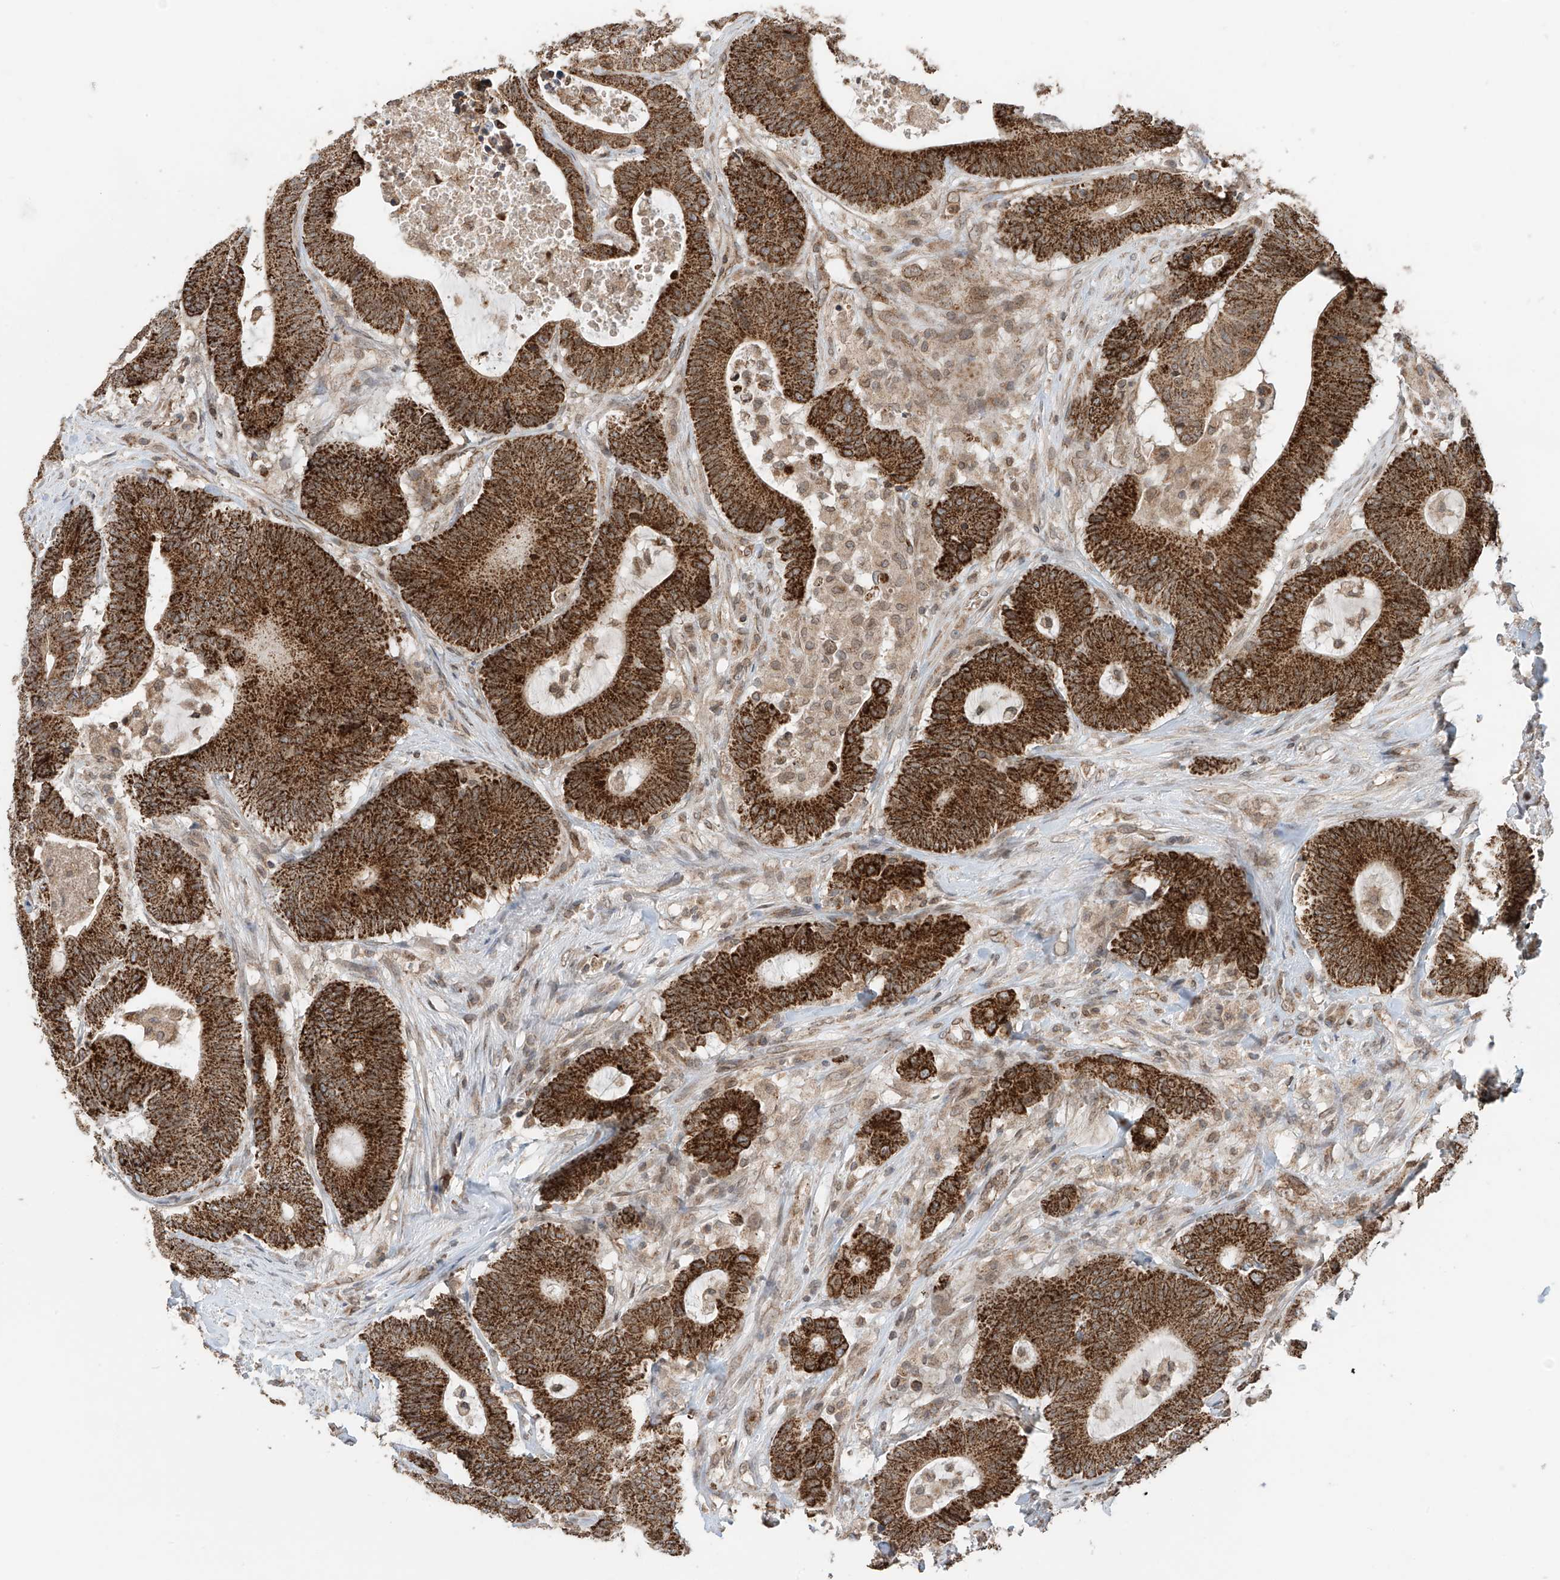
{"staining": {"intensity": "strong", "quantity": ">75%", "location": "cytoplasmic/membranous"}, "tissue": "colorectal cancer", "cell_type": "Tumor cells", "image_type": "cancer", "snomed": [{"axis": "morphology", "description": "Adenocarcinoma, NOS"}, {"axis": "topography", "description": "Colon"}], "caption": "Adenocarcinoma (colorectal) stained for a protein demonstrates strong cytoplasmic/membranous positivity in tumor cells.", "gene": "AHCTF1", "patient": {"sex": "female", "age": 84}}